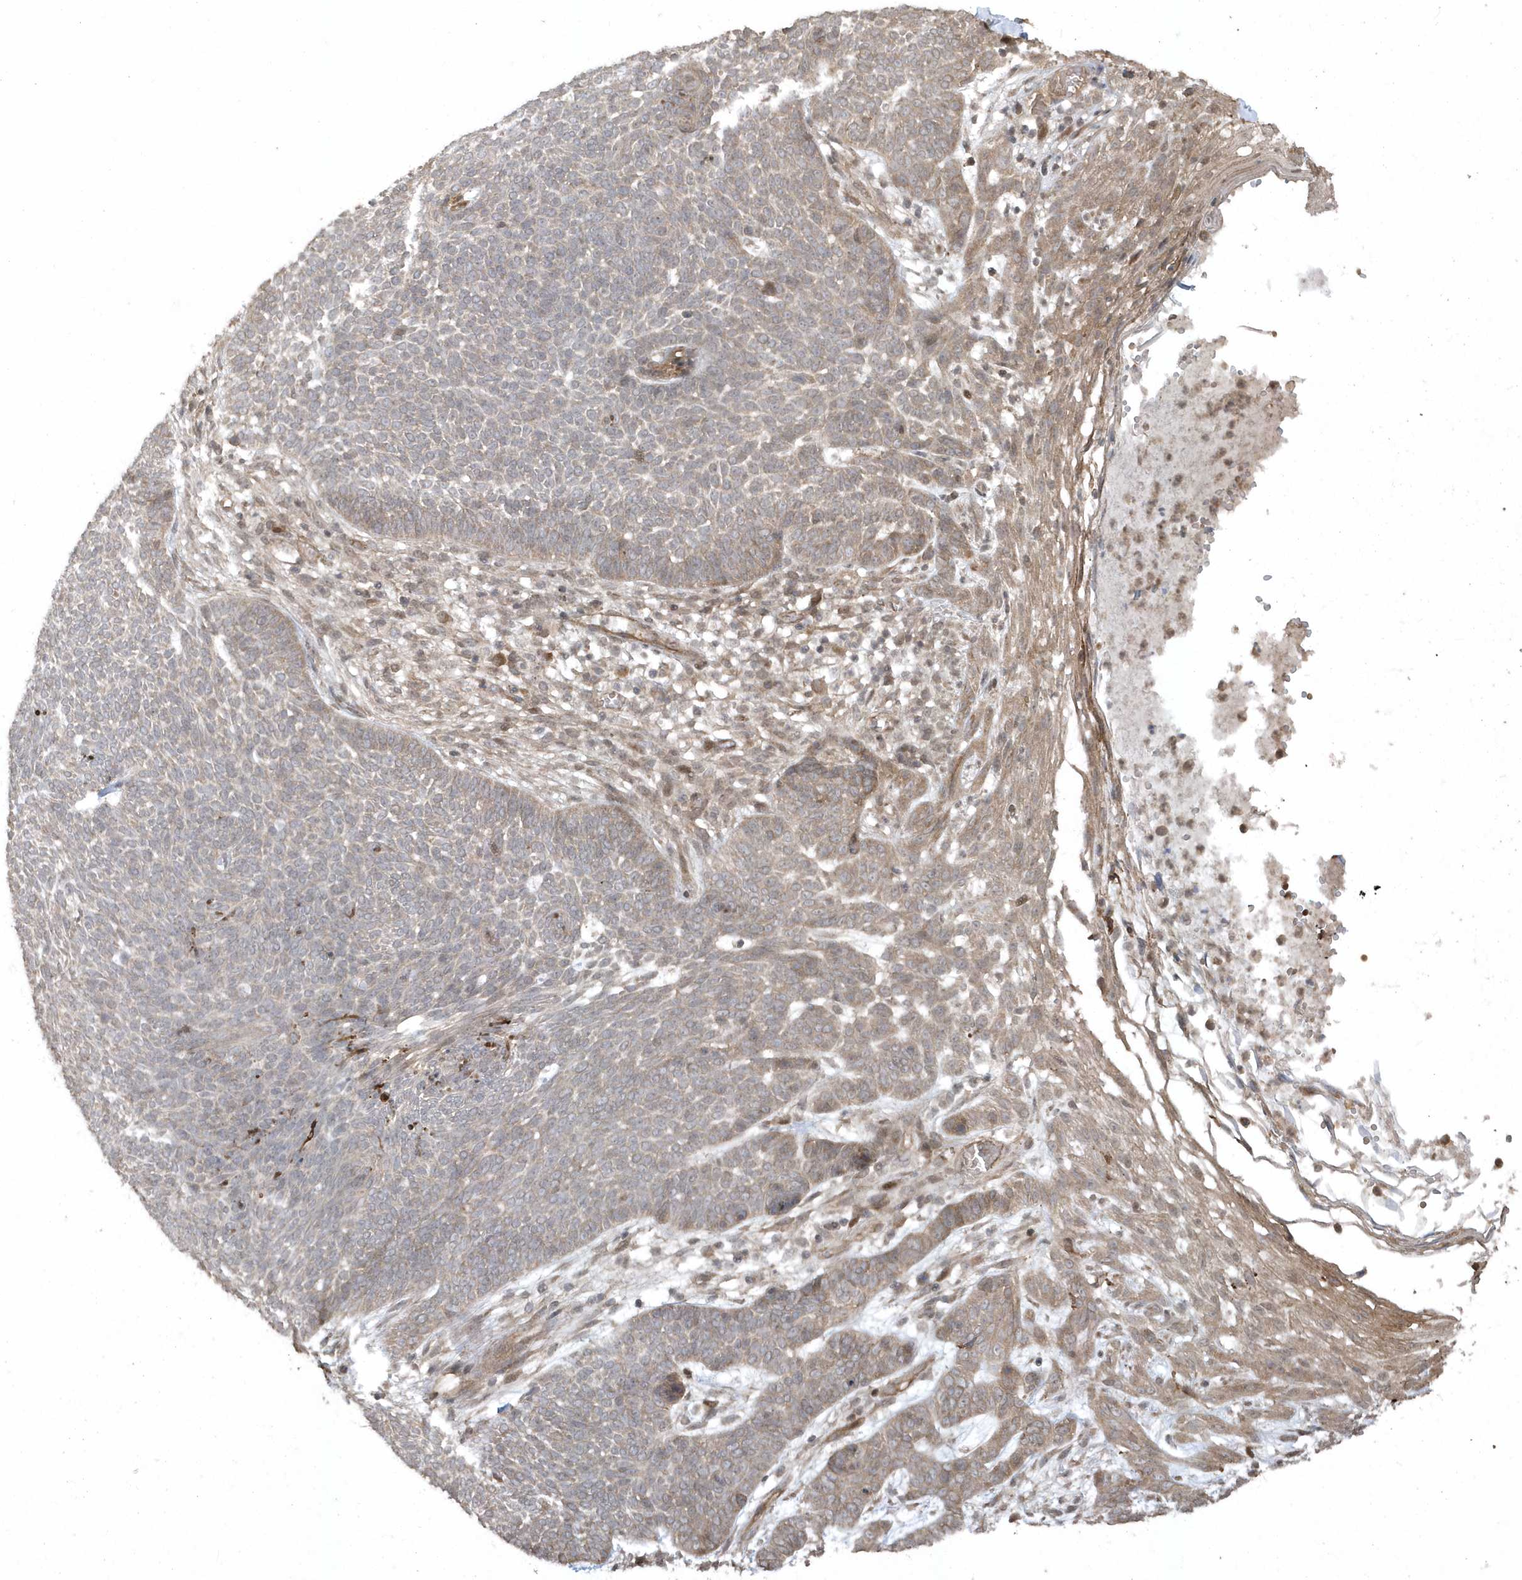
{"staining": {"intensity": "weak", "quantity": ">75%", "location": "cytoplasmic/membranous"}, "tissue": "skin cancer", "cell_type": "Tumor cells", "image_type": "cancer", "snomed": [{"axis": "morphology", "description": "Normal tissue, NOS"}, {"axis": "morphology", "description": "Basal cell carcinoma"}, {"axis": "topography", "description": "Skin"}], "caption": "The histopathology image shows immunohistochemical staining of skin cancer. There is weak cytoplasmic/membranous staining is seen in approximately >75% of tumor cells.", "gene": "HERPUD1", "patient": {"sex": "male", "age": 64}}